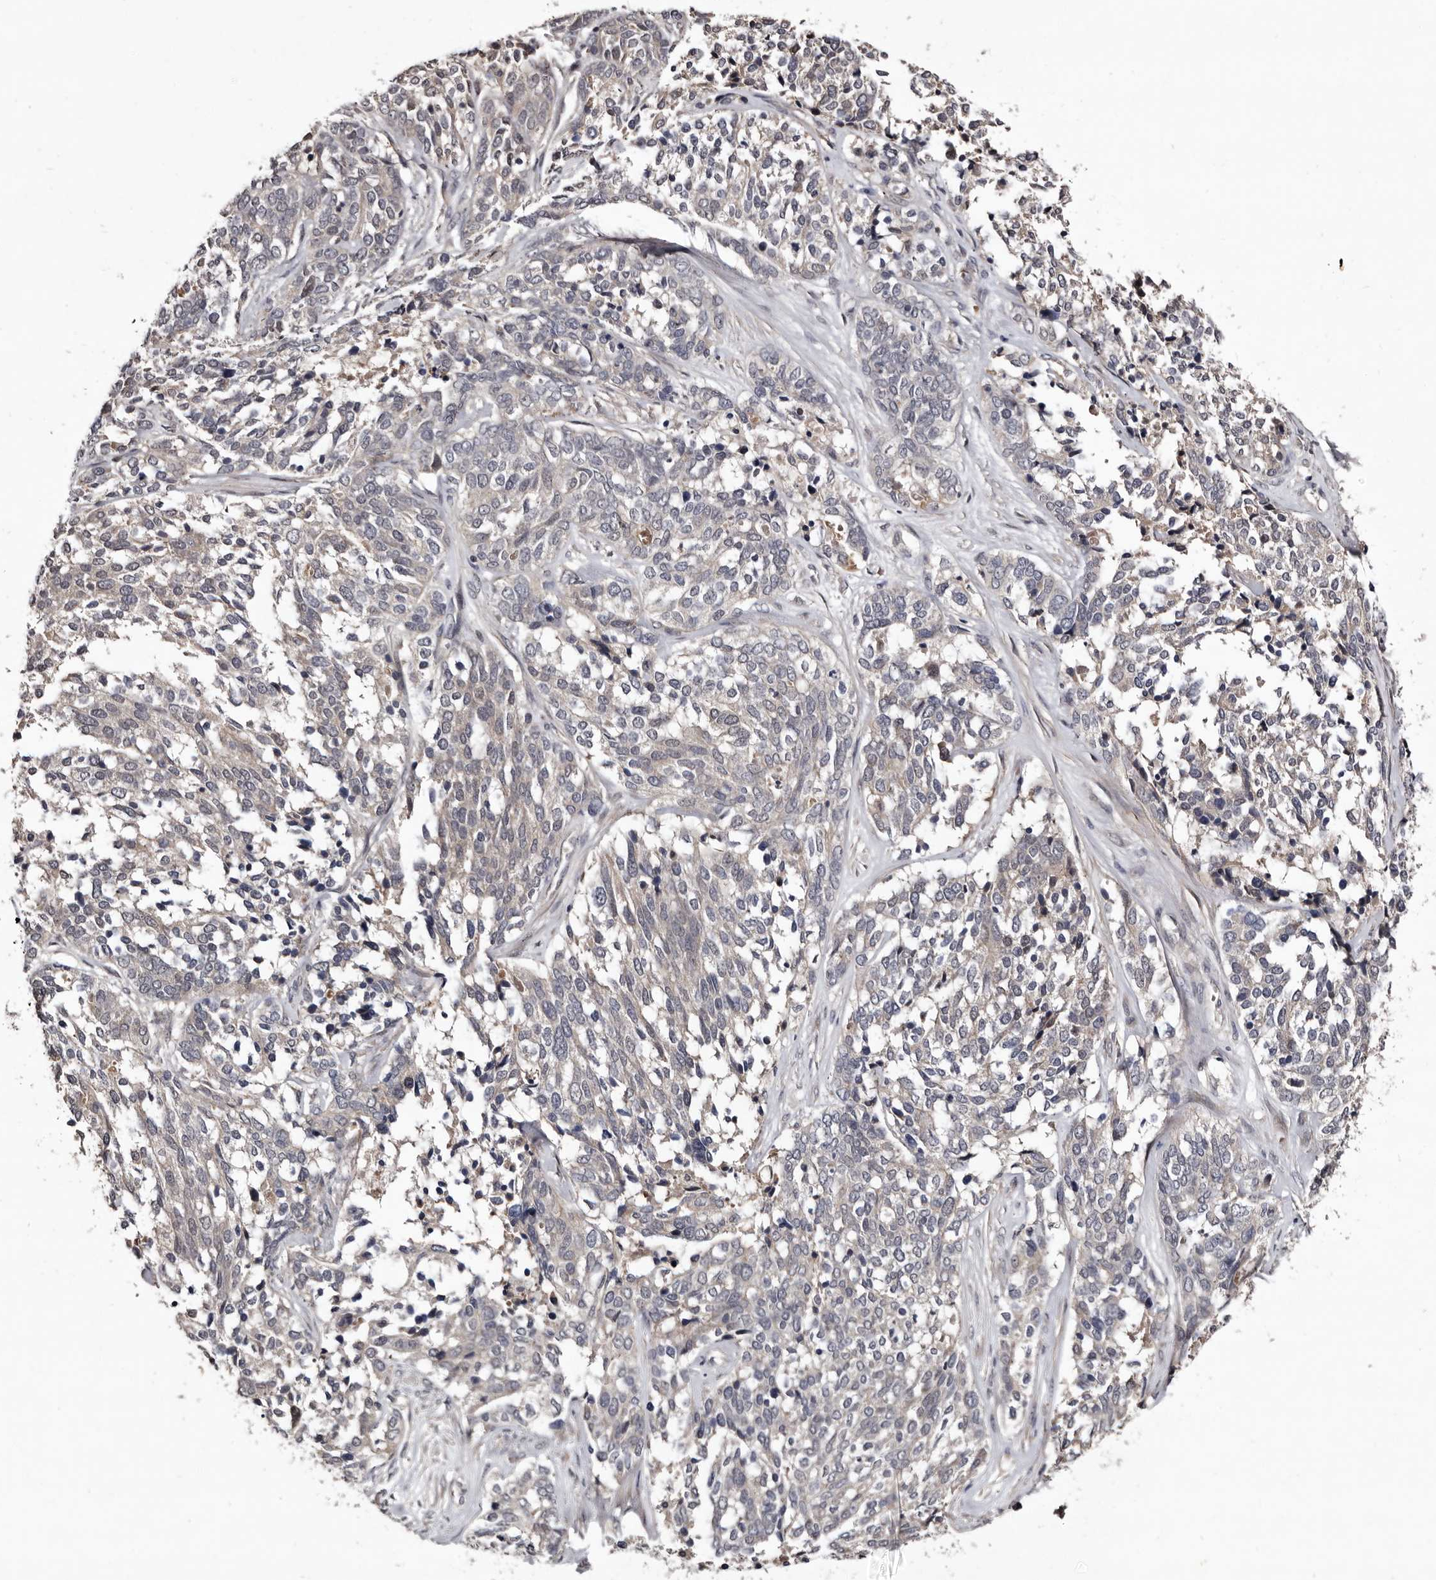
{"staining": {"intensity": "negative", "quantity": "none", "location": "none"}, "tissue": "ovarian cancer", "cell_type": "Tumor cells", "image_type": "cancer", "snomed": [{"axis": "morphology", "description": "Cystadenocarcinoma, serous, NOS"}, {"axis": "topography", "description": "Ovary"}], "caption": "An image of ovarian cancer stained for a protein exhibits no brown staining in tumor cells.", "gene": "LANCL2", "patient": {"sex": "female", "age": 44}}